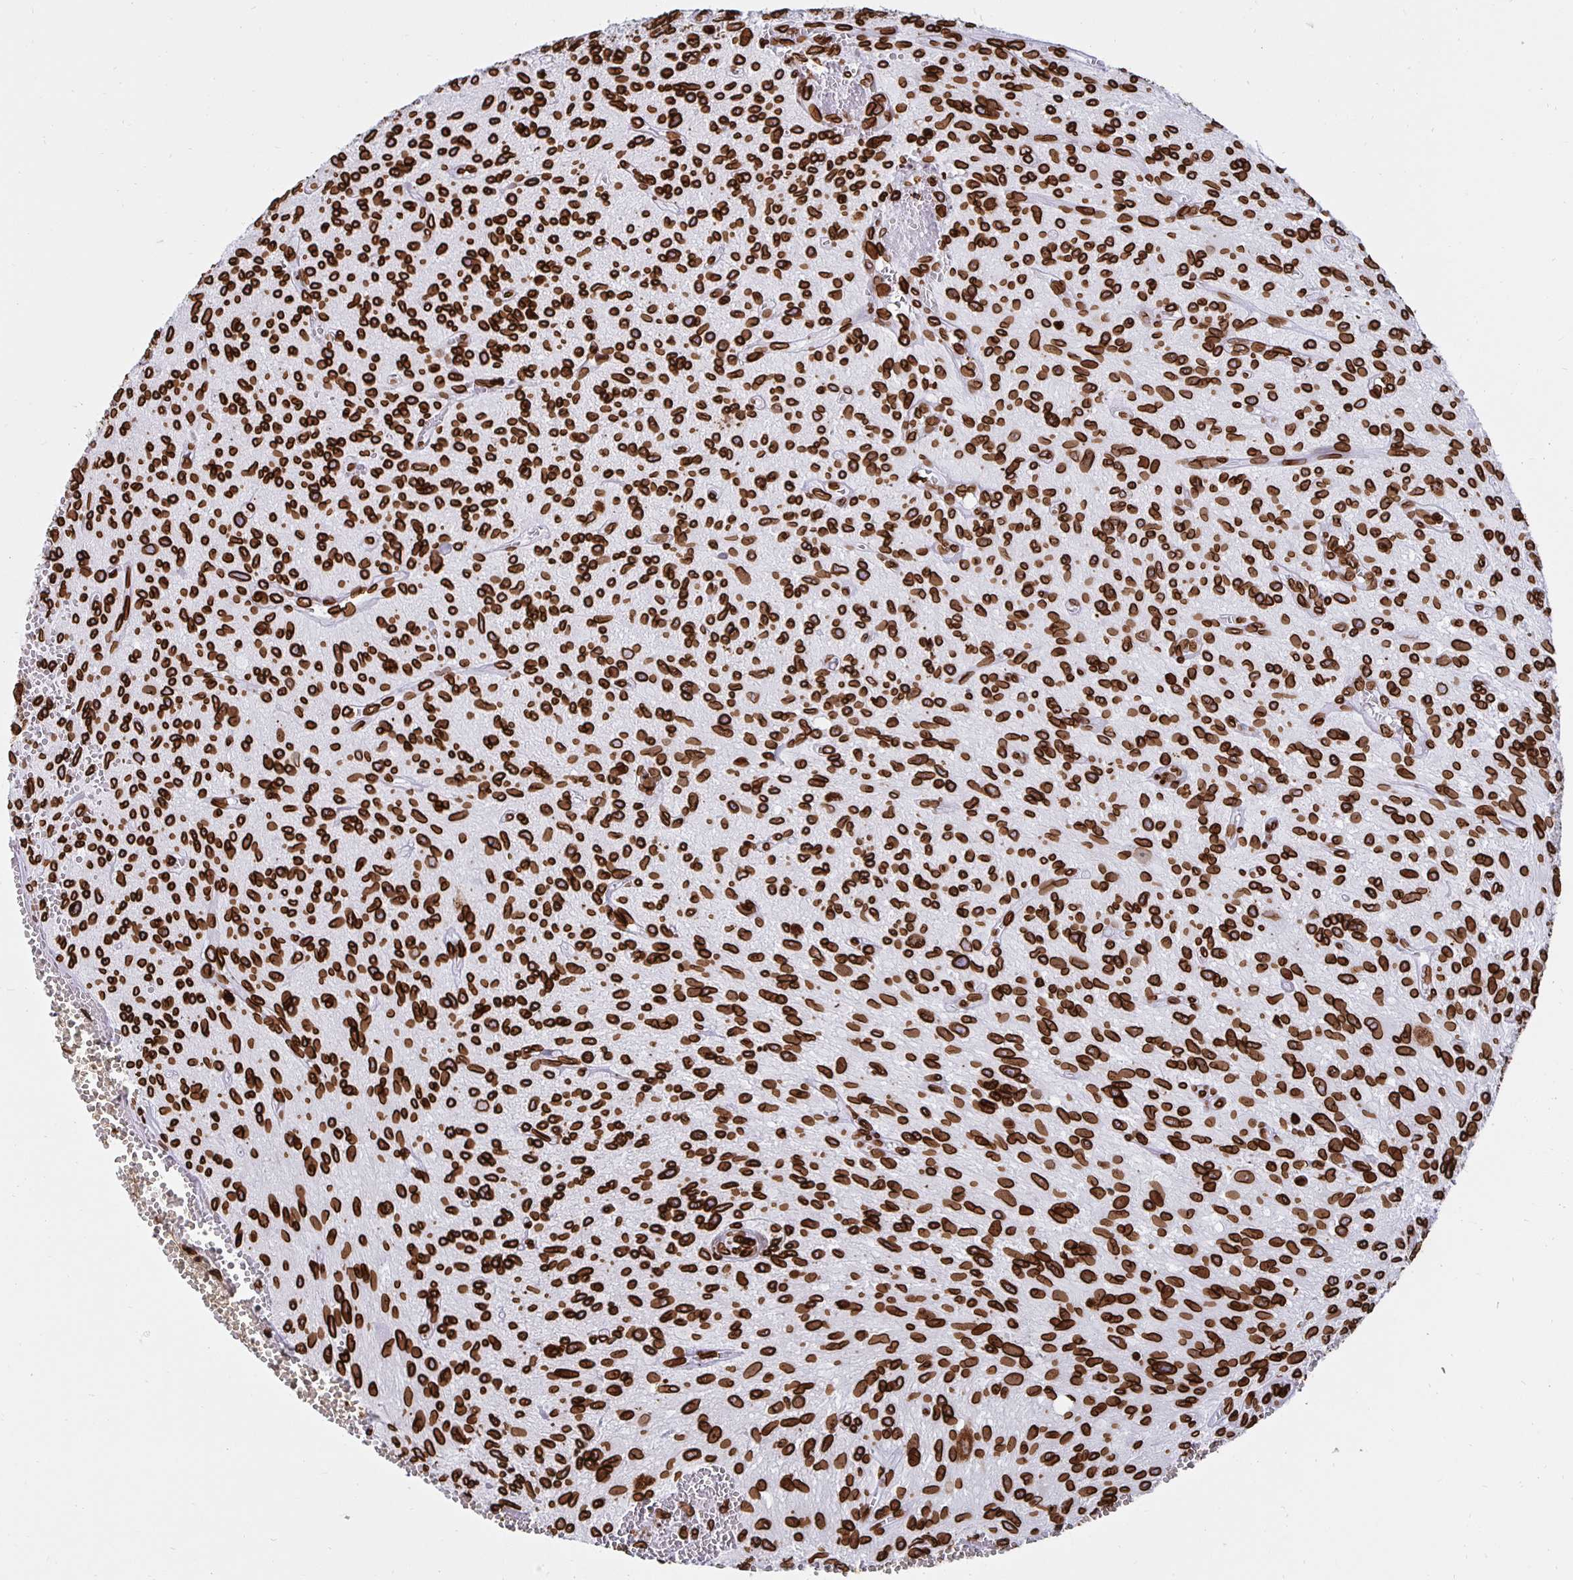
{"staining": {"intensity": "strong", "quantity": ">75%", "location": "cytoplasmic/membranous,nuclear"}, "tissue": "glioma", "cell_type": "Tumor cells", "image_type": "cancer", "snomed": [{"axis": "morphology", "description": "Glioma, malignant, High grade"}, {"axis": "topography", "description": "Brain"}], "caption": "A micrograph of glioma stained for a protein displays strong cytoplasmic/membranous and nuclear brown staining in tumor cells.", "gene": "LMNB1", "patient": {"sex": "male", "age": 75}}